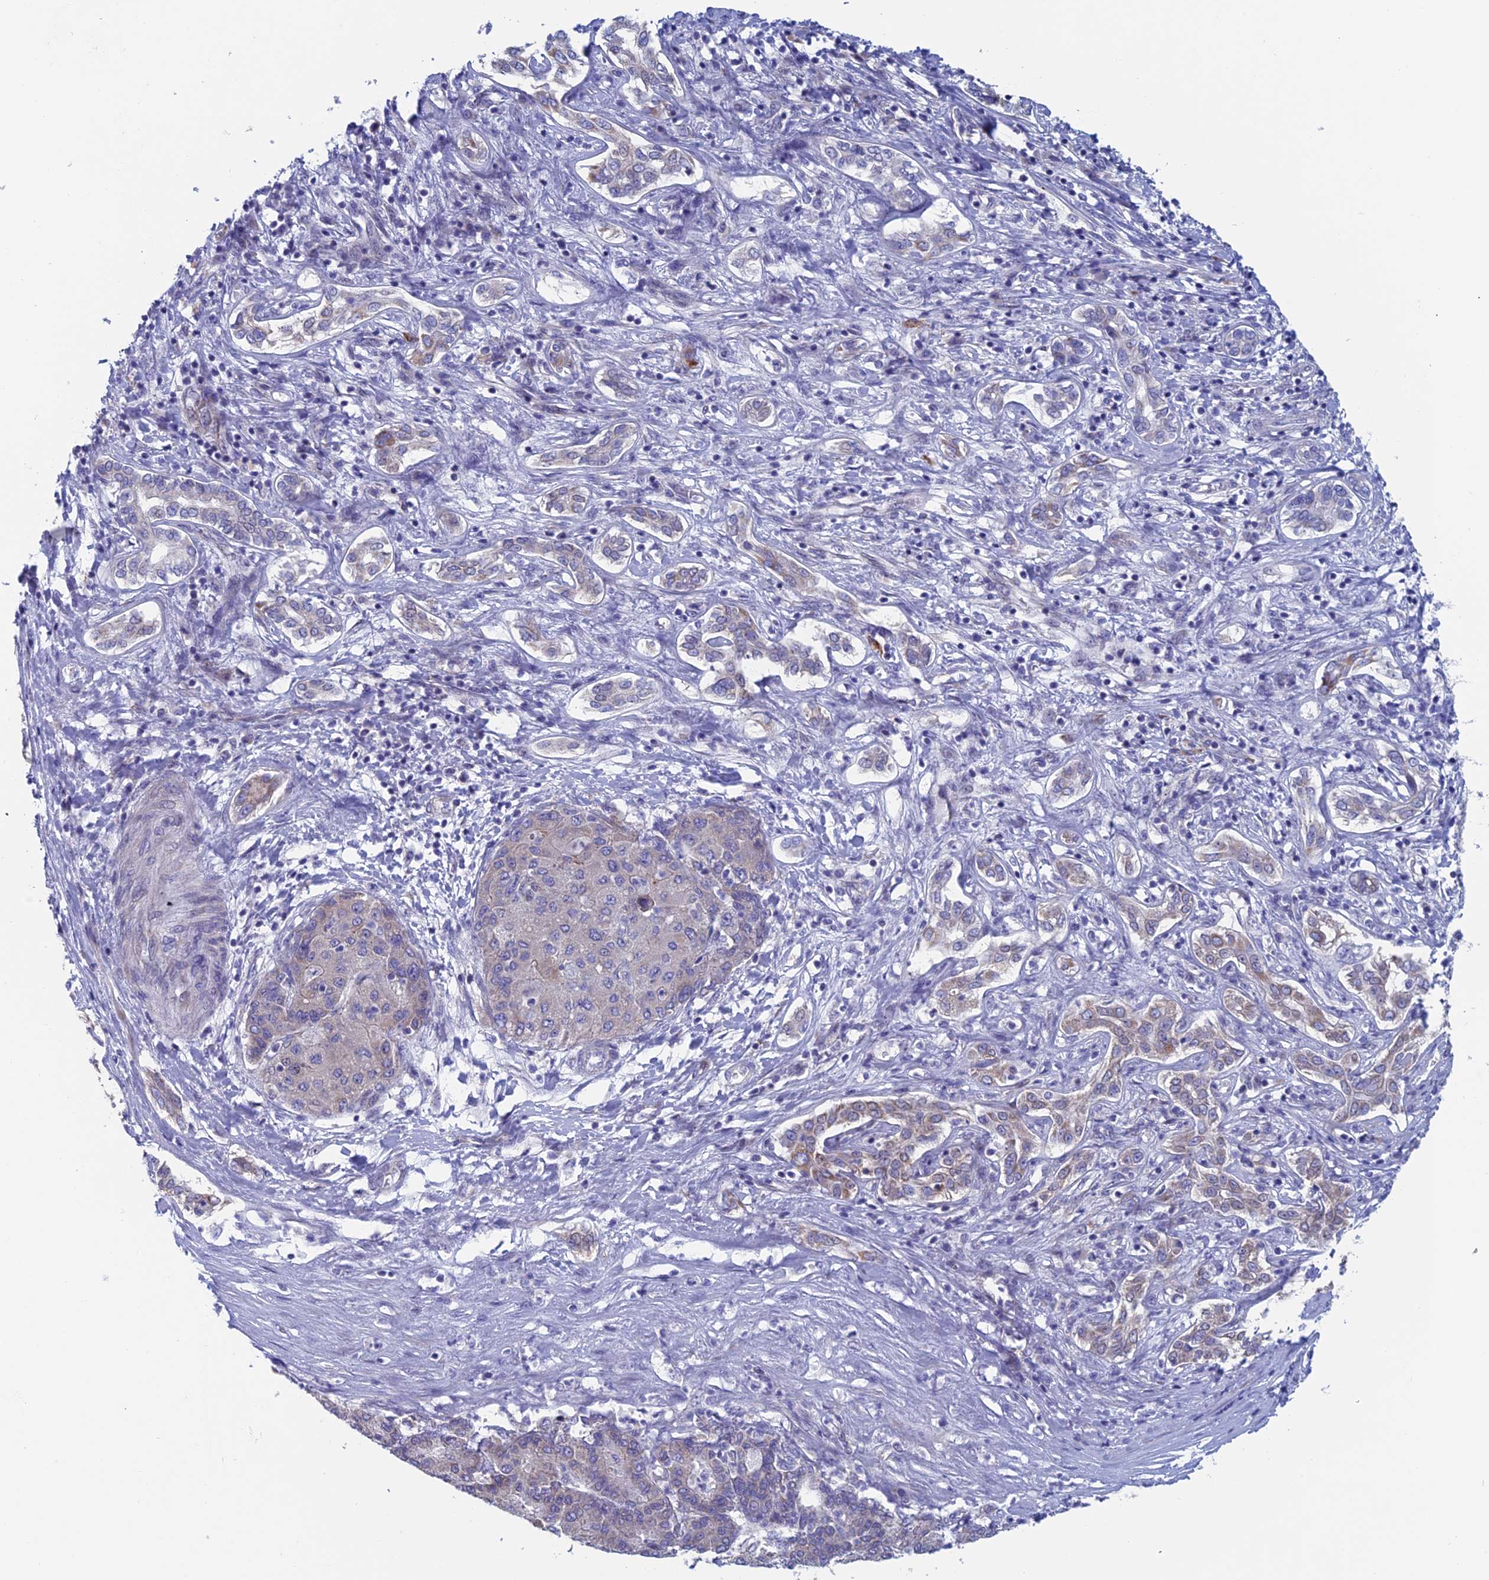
{"staining": {"intensity": "negative", "quantity": "none", "location": "none"}, "tissue": "liver cancer", "cell_type": "Tumor cells", "image_type": "cancer", "snomed": [{"axis": "morphology", "description": "Carcinoma, Hepatocellular, NOS"}, {"axis": "topography", "description": "Liver"}], "caption": "Human hepatocellular carcinoma (liver) stained for a protein using IHC displays no expression in tumor cells.", "gene": "NIBAN3", "patient": {"sex": "male", "age": 65}}